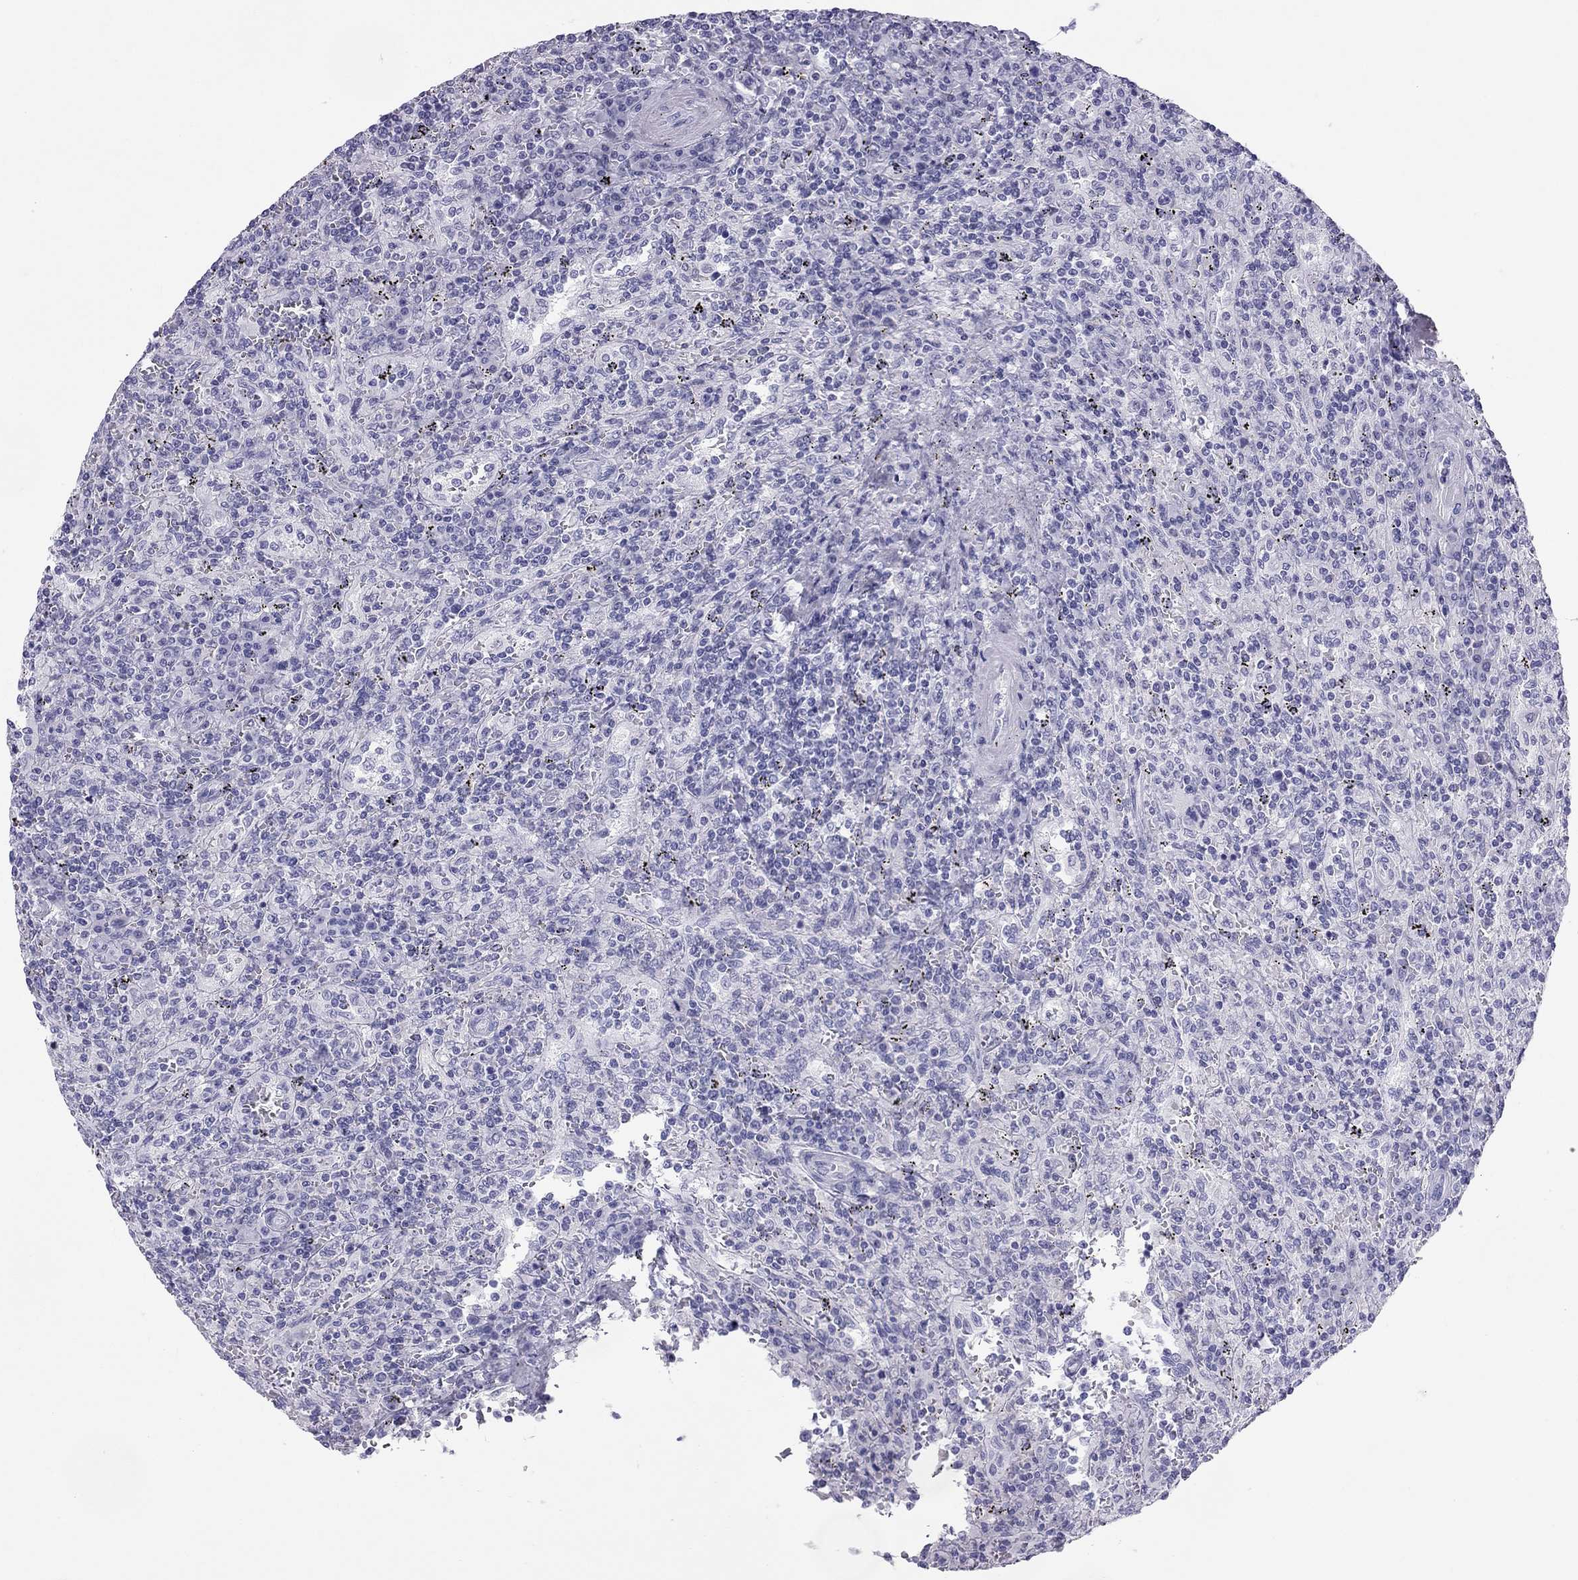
{"staining": {"intensity": "negative", "quantity": "none", "location": "none"}, "tissue": "lymphoma", "cell_type": "Tumor cells", "image_type": "cancer", "snomed": [{"axis": "morphology", "description": "Malignant lymphoma, non-Hodgkin's type, Low grade"}, {"axis": "topography", "description": "Spleen"}], "caption": "DAB immunohistochemical staining of low-grade malignant lymphoma, non-Hodgkin's type reveals no significant staining in tumor cells. (Brightfield microscopy of DAB immunohistochemistry at high magnification).", "gene": "TRPM3", "patient": {"sex": "male", "age": 62}}